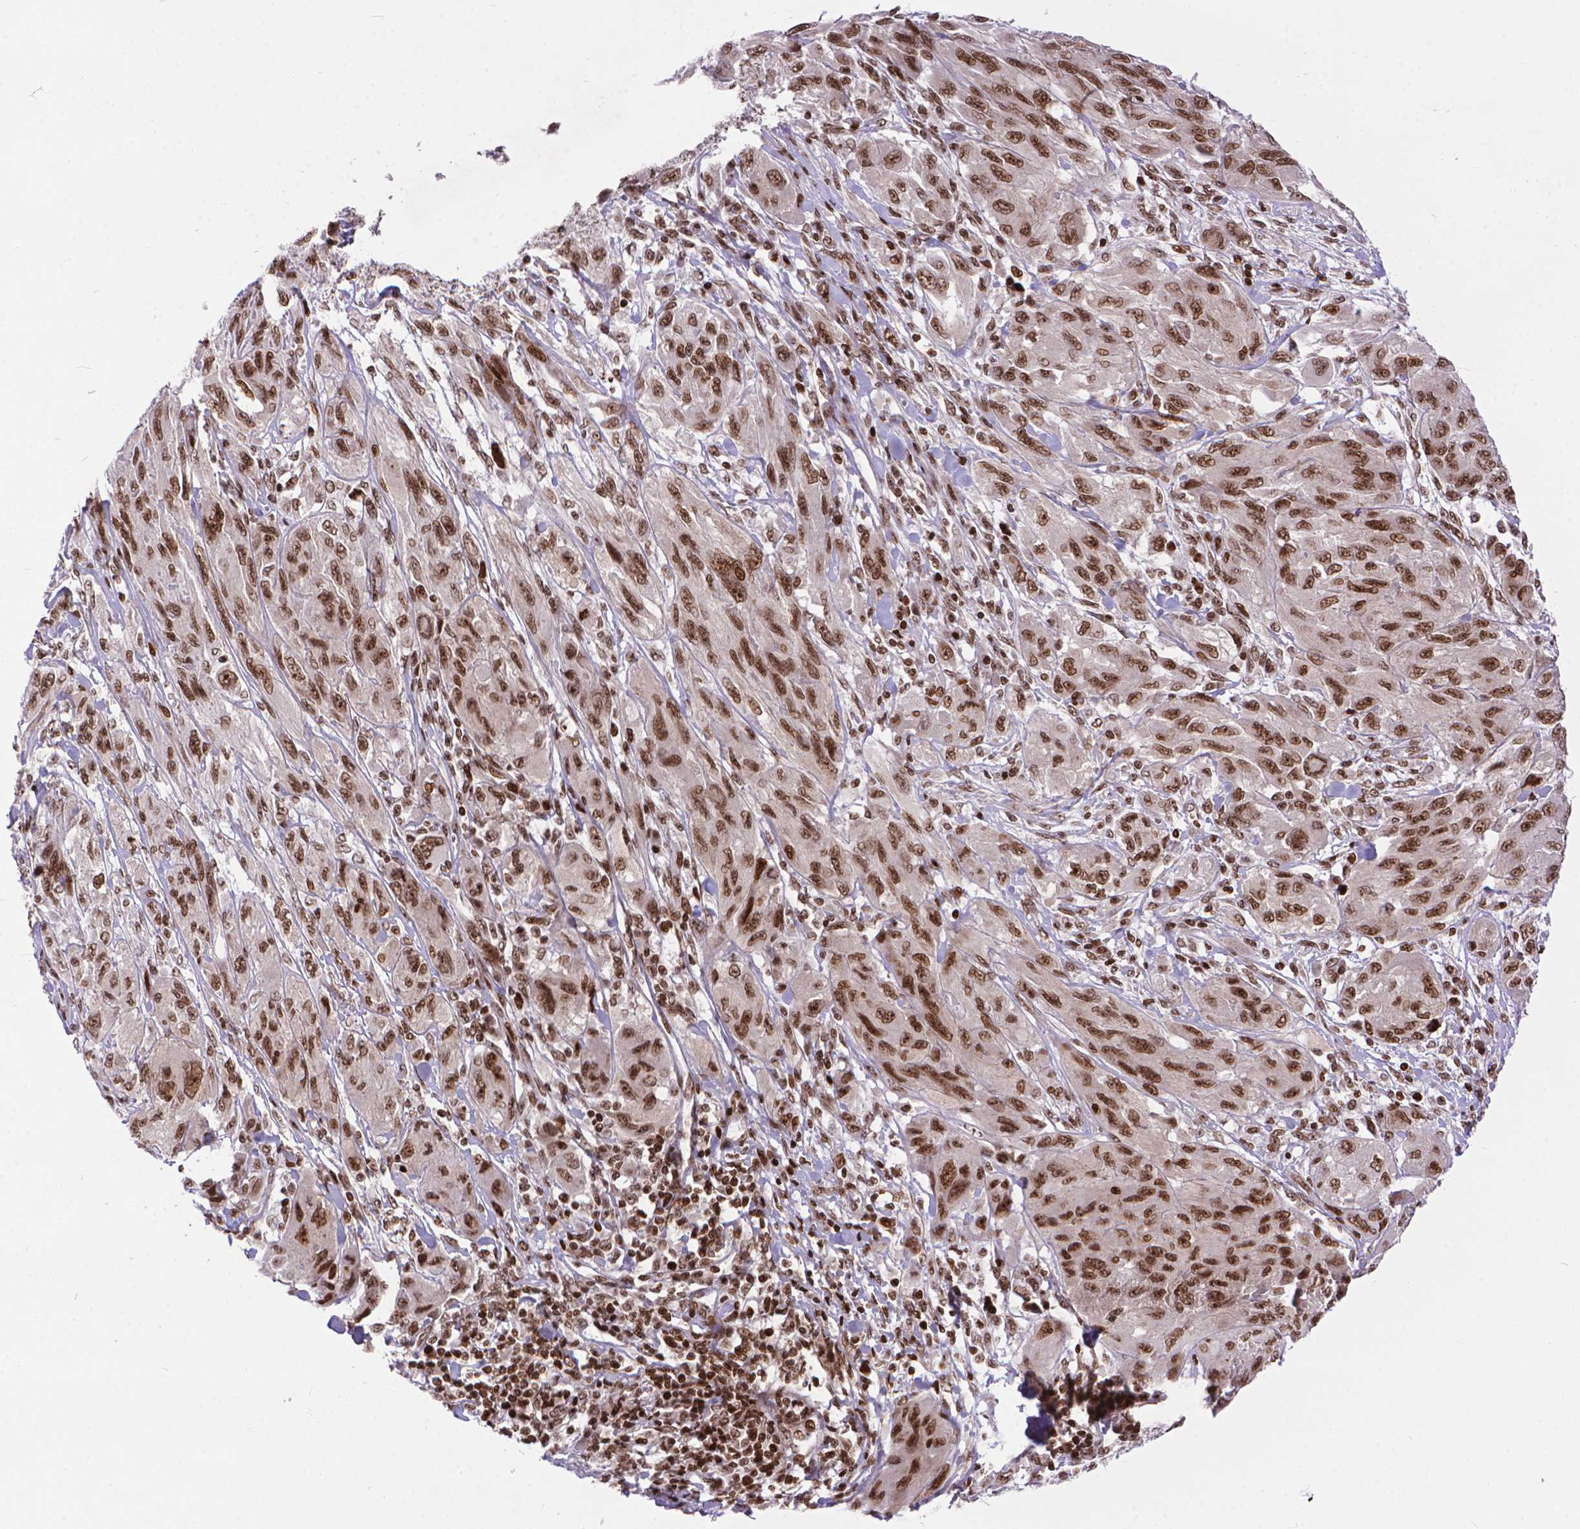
{"staining": {"intensity": "moderate", "quantity": ">75%", "location": "nuclear"}, "tissue": "melanoma", "cell_type": "Tumor cells", "image_type": "cancer", "snomed": [{"axis": "morphology", "description": "Malignant melanoma, NOS"}, {"axis": "topography", "description": "Skin"}], "caption": "Immunohistochemical staining of human melanoma demonstrates medium levels of moderate nuclear protein expression in approximately >75% of tumor cells.", "gene": "AMER1", "patient": {"sex": "female", "age": 91}}